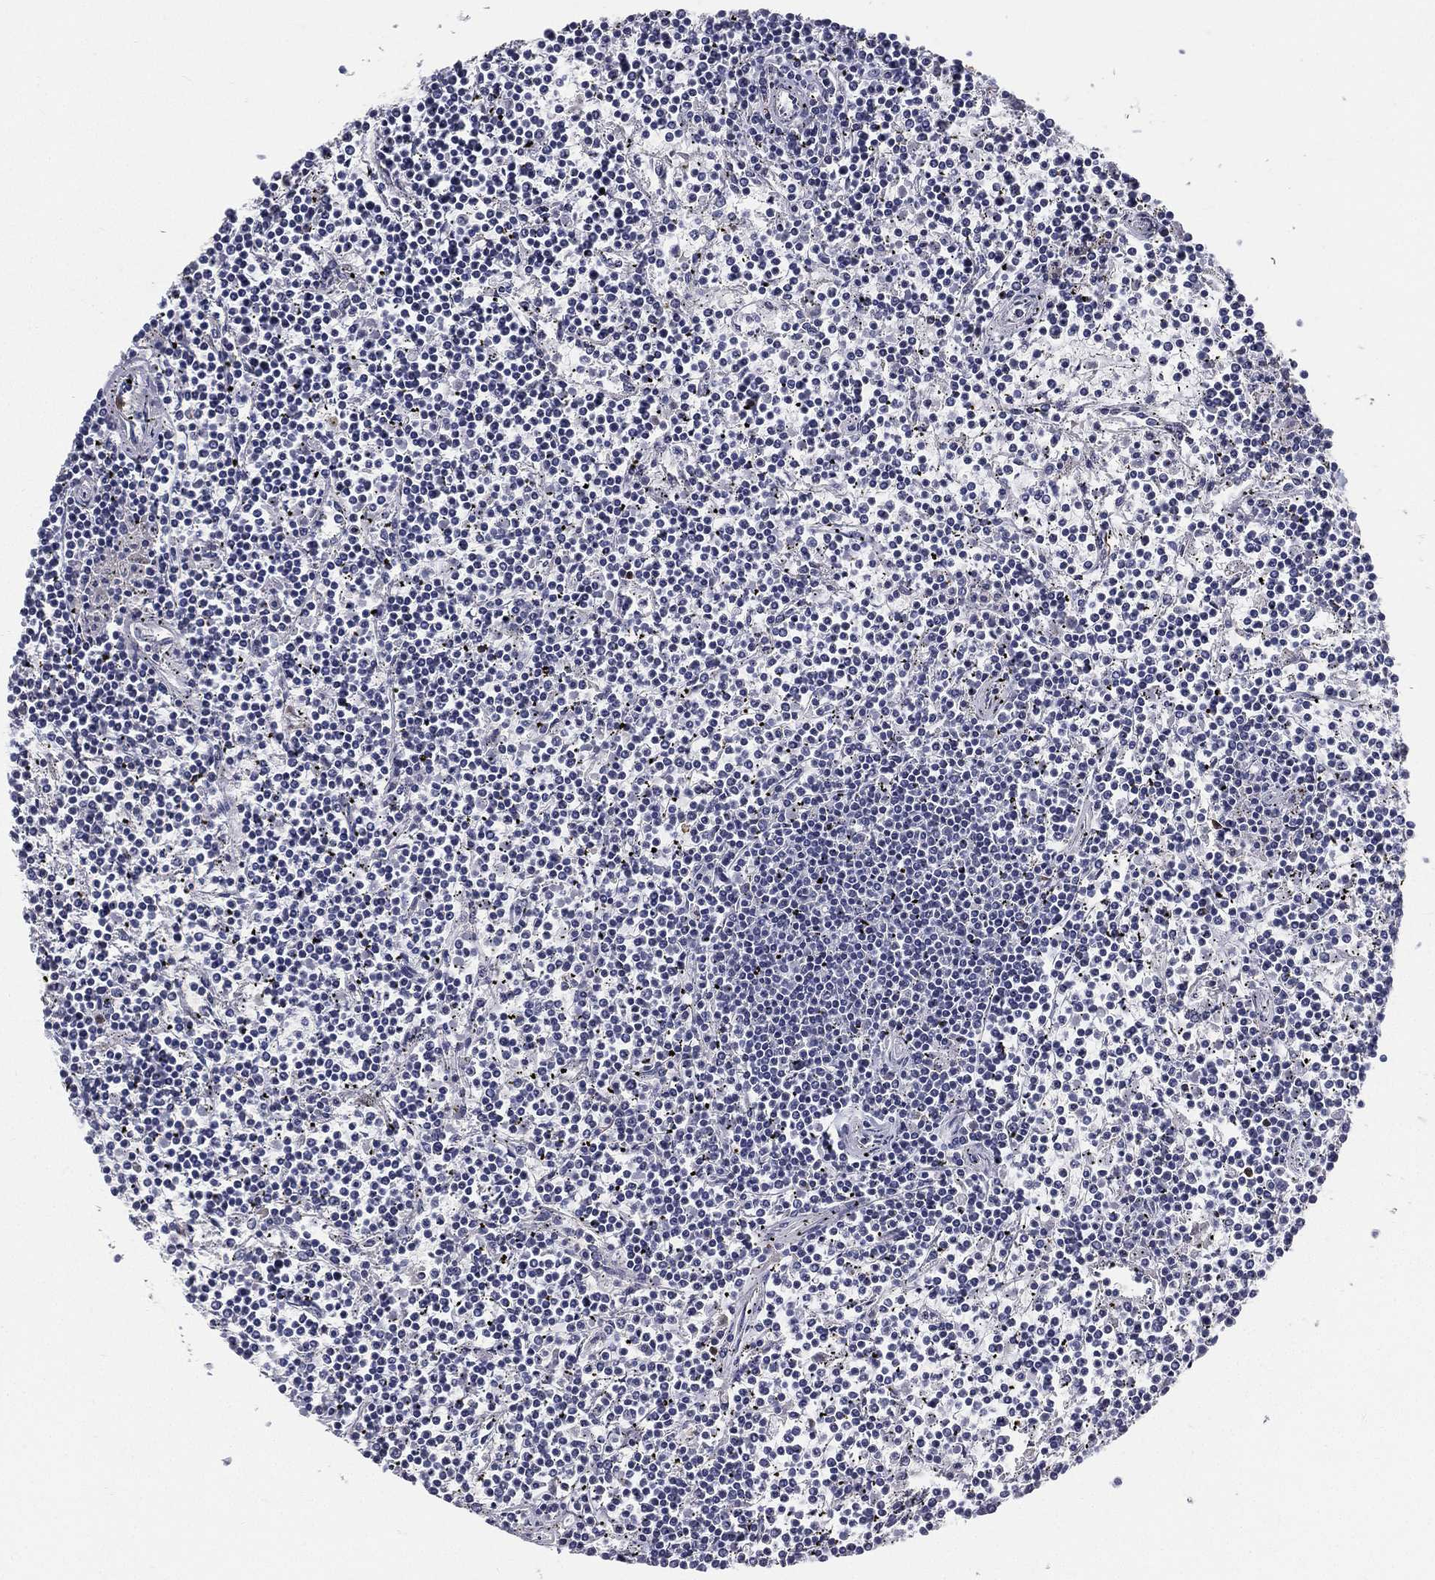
{"staining": {"intensity": "negative", "quantity": "none", "location": "none"}, "tissue": "lymphoma", "cell_type": "Tumor cells", "image_type": "cancer", "snomed": [{"axis": "morphology", "description": "Malignant lymphoma, non-Hodgkin's type, Low grade"}, {"axis": "topography", "description": "Spleen"}], "caption": "Malignant lymphoma, non-Hodgkin's type (low-grade) was stained to show a protein in brown. There is no significant expression in tumor cells. (Immunohistochemistry (ihc), brightfield microscopy, high magnification).", "gene": "SPPL2C", "patient": {"sex": "female", "age": 19}}